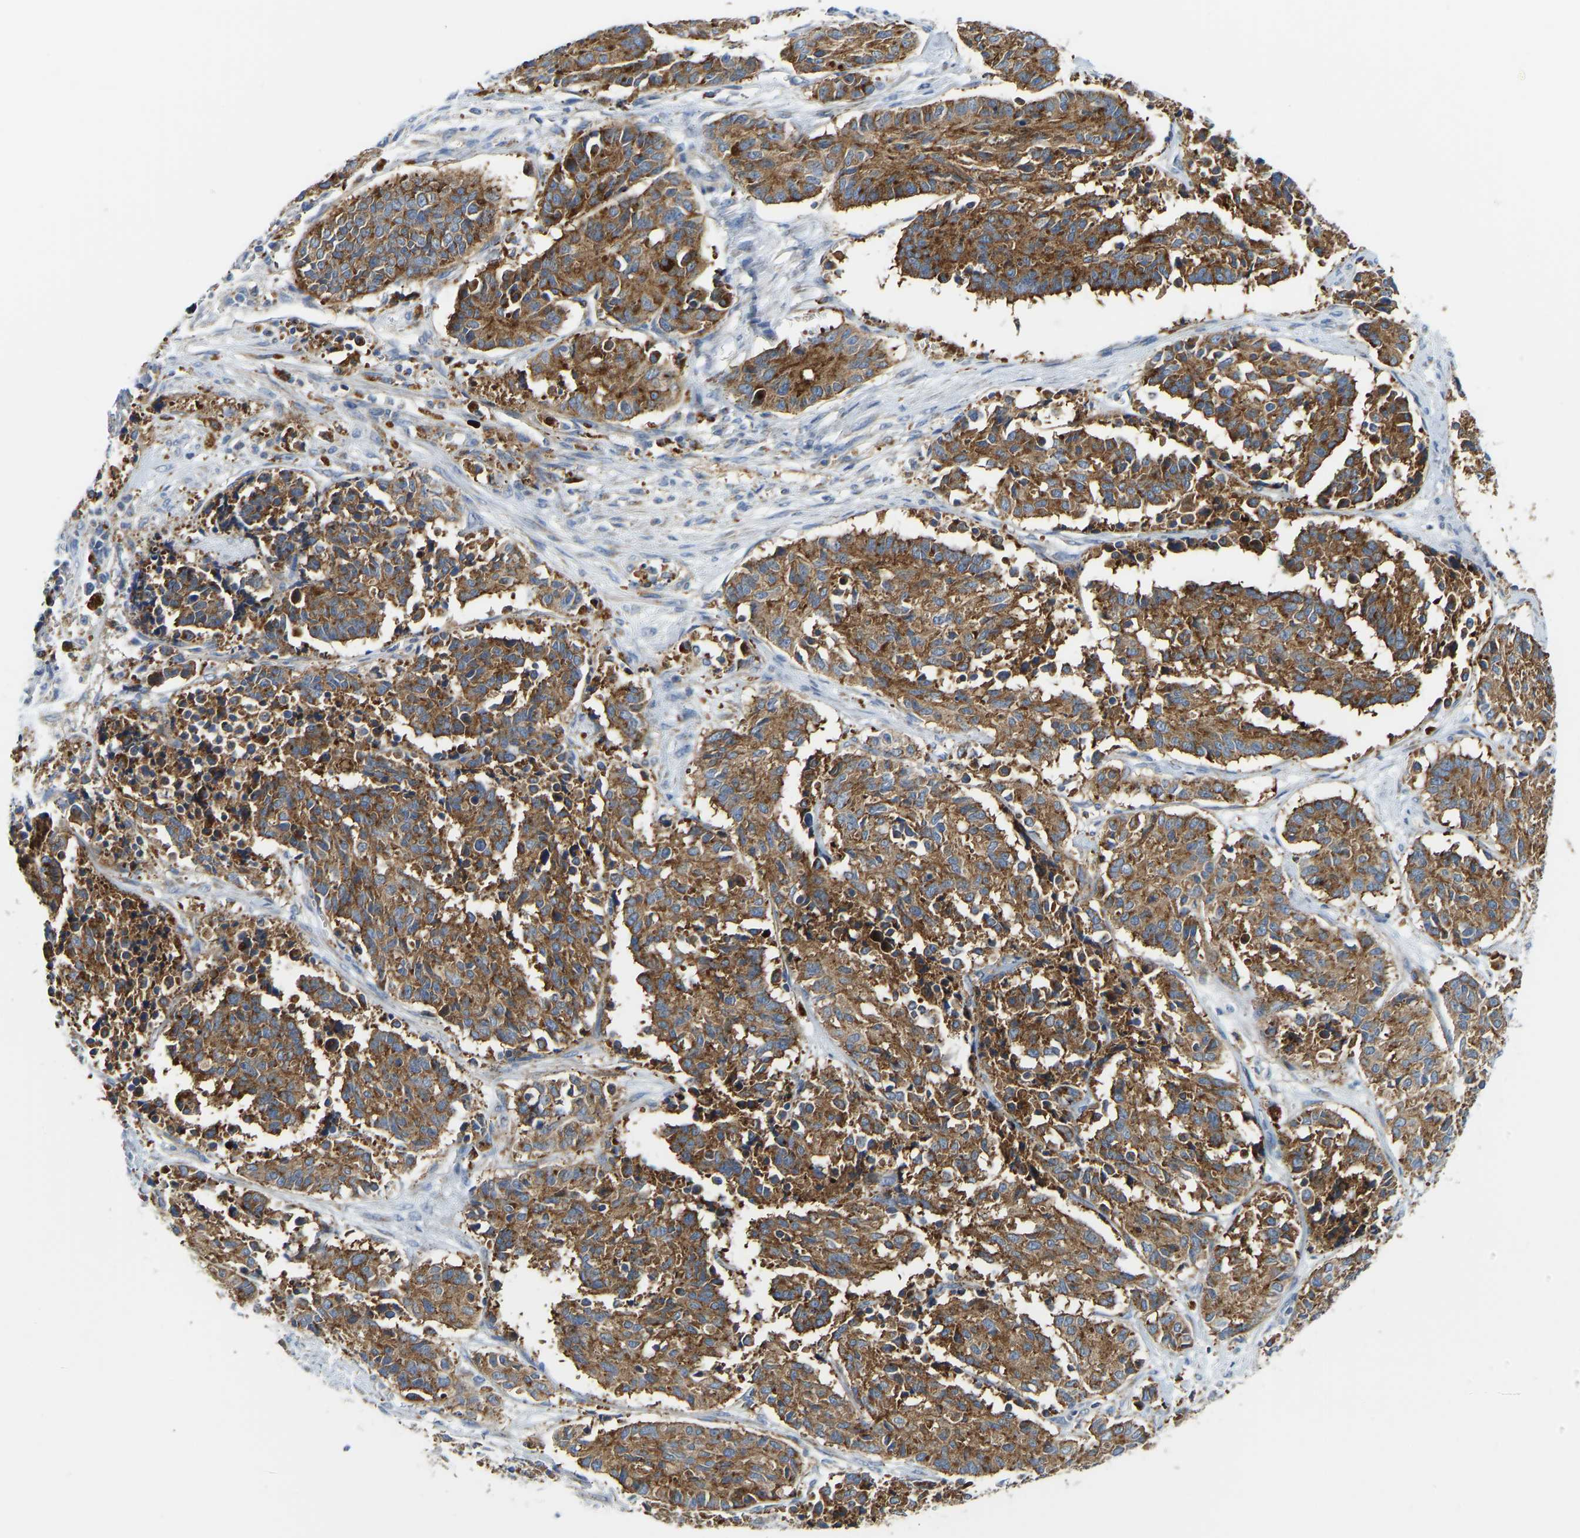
{"staining": {"intensity": "moderate", "quantity": ">75%", "location": "cytoplasmic/membranous"}, "tissue": "cervical cancer", "cell_type": "Tumor cells", "image_type": "cancer", "snomed": [{"axis": "morphology", "description": "Squamous cell carcinoma, NOS"}, {"axis": "topography", "description": "Cervix"}], "caption": "Immunohistochemical staining of human cervical cancer exhibits medium levels of moderate cytoplasmic/membranous protein staining in about >75% of tumor cells.", "gene": "ATP6V1E1", "patient": {"sex": "female", "age": 35}}